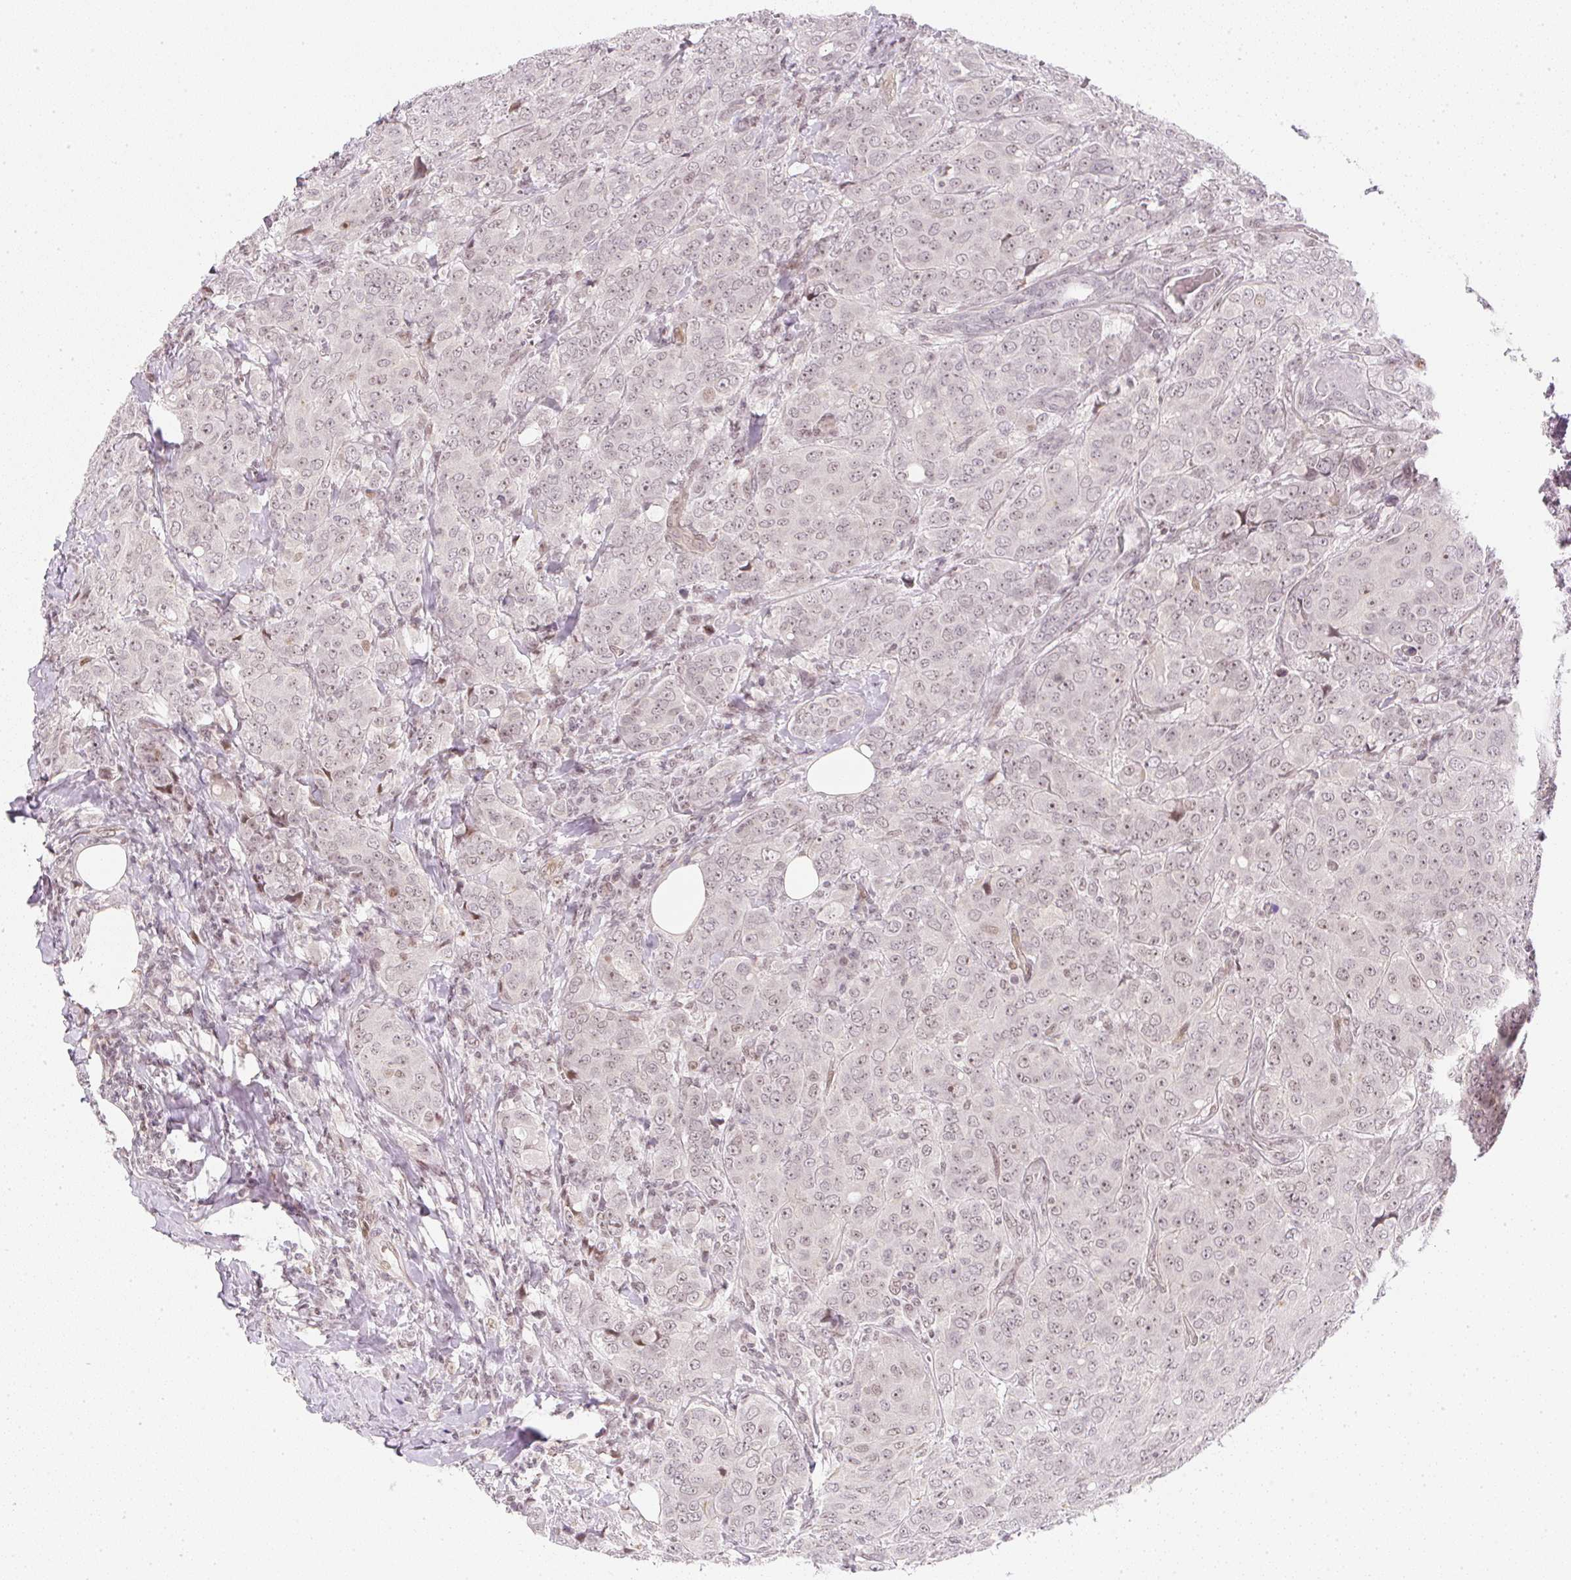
{"staining": {"intensity": "weak", "quantity": ">75%", "location": "nuclear"}, "tissue": "breast cancer", "cell_type": "Tumor cells", "image_type": "cancer", "snomed": [{"axis": "morphology", "description": "Duct carcinoma"}, {"axis": "topography", "description": "Breast"}], "caption": "IHC micrograph of neoplastic tissue: human breast cancer (invasive ductal carcinoma) stained using immunohistochemistry reveals low levels of weak protein expression localized specifically in the nuclear of tumor cells, appearing as a nuclear brown color.", "gene": "DPPA4", "patient": {"sex": "female", "age": 43}}